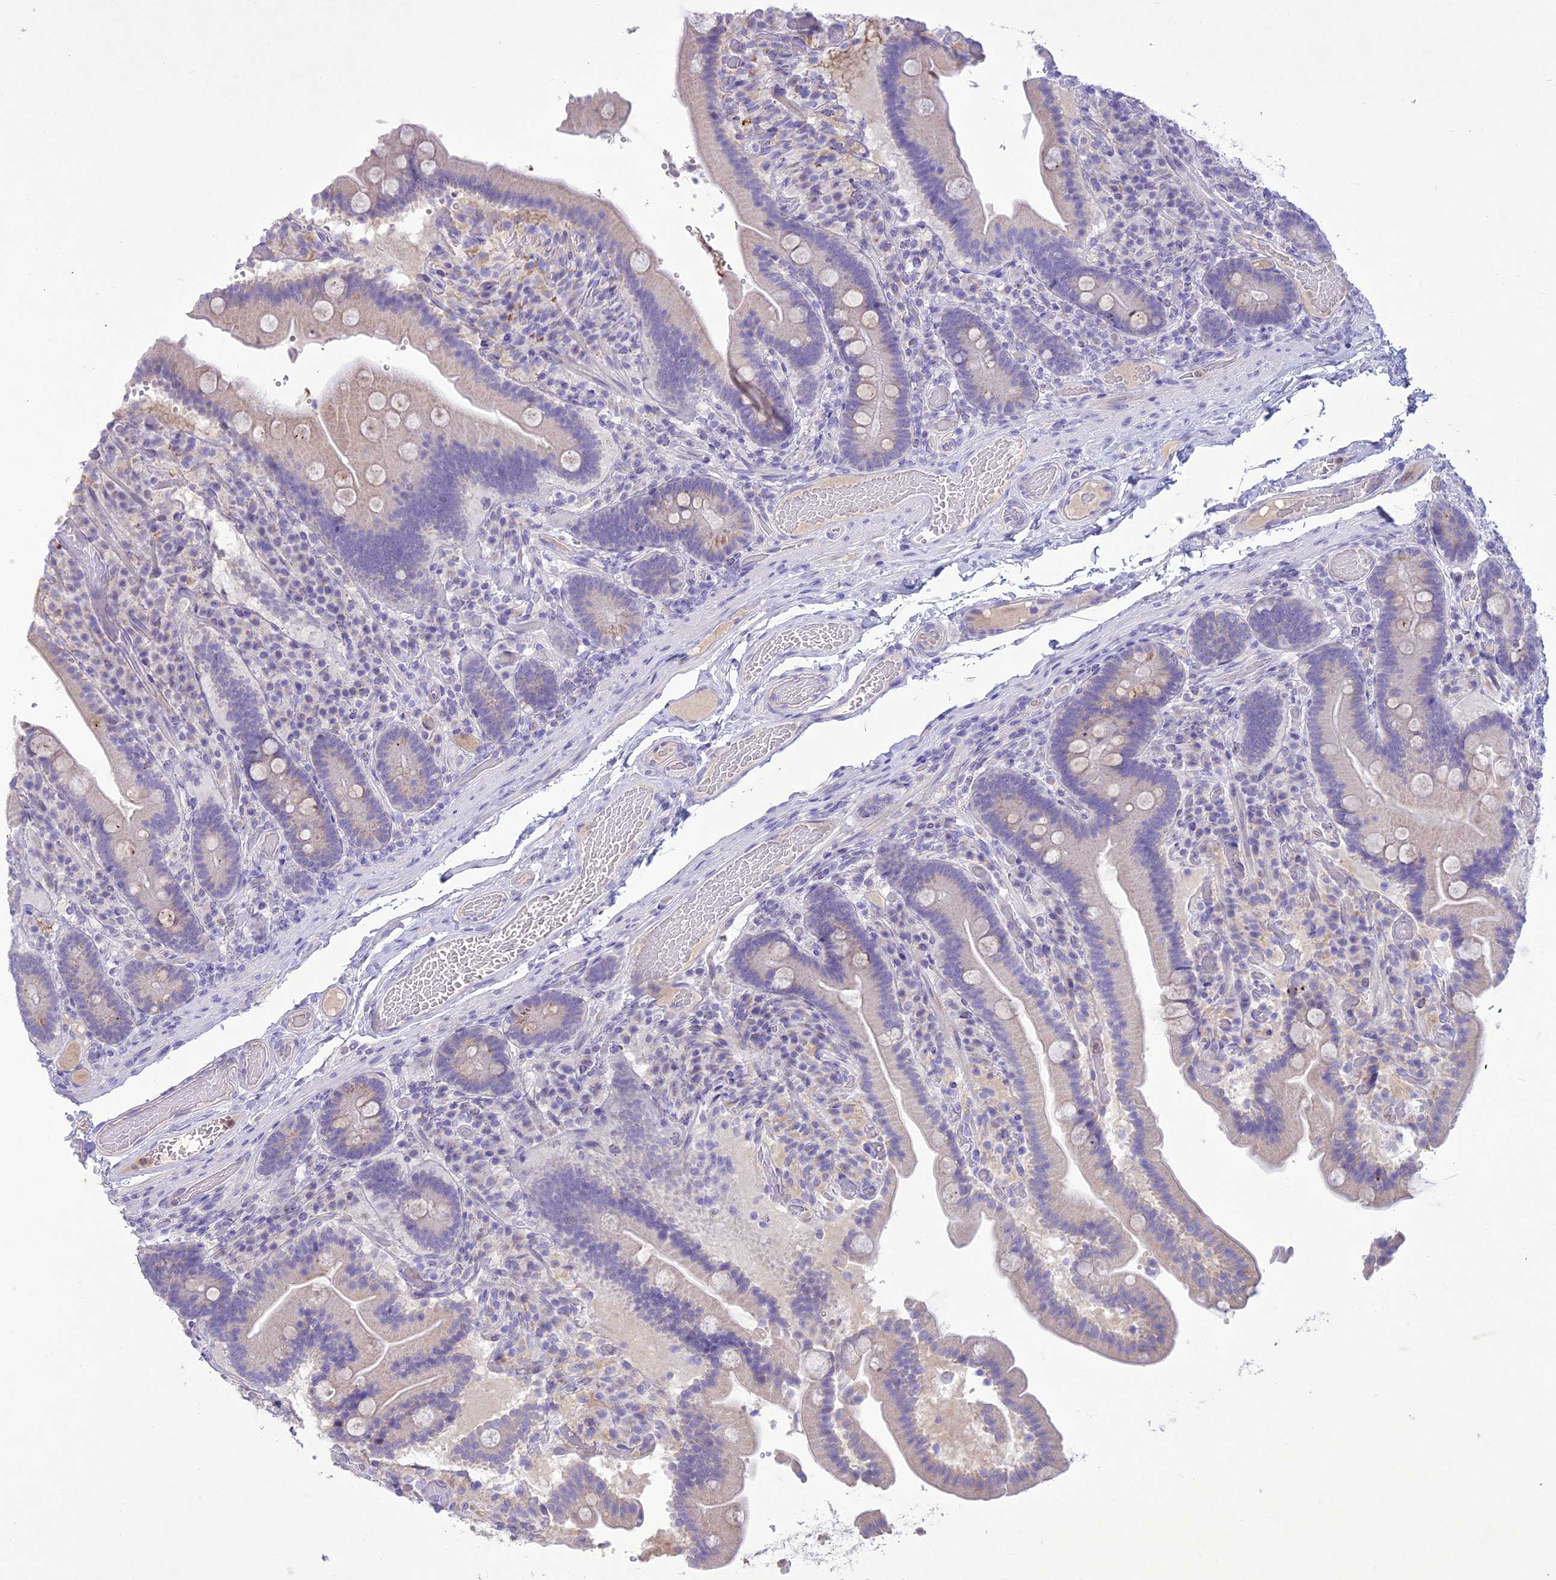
{"staining": {"intensity": "weak", "quantity": "<25%", "location": "cytoplasmic/membranous"}, "tissue": "duodenum", "cell_type": "Glandular cells", "image_type": "normal", "snomed": [{"axis": "morphology", "description": "Normal tissue, NOS"}, {"axis": "topography", "description": "Duodenum"}], "caption": "Immunohistochemical staining of unremarkable human duodenum shows no significant staining in glandular cells.", "gene": "SLC13A5", "patient": {"sex": "female", "age": 62}}